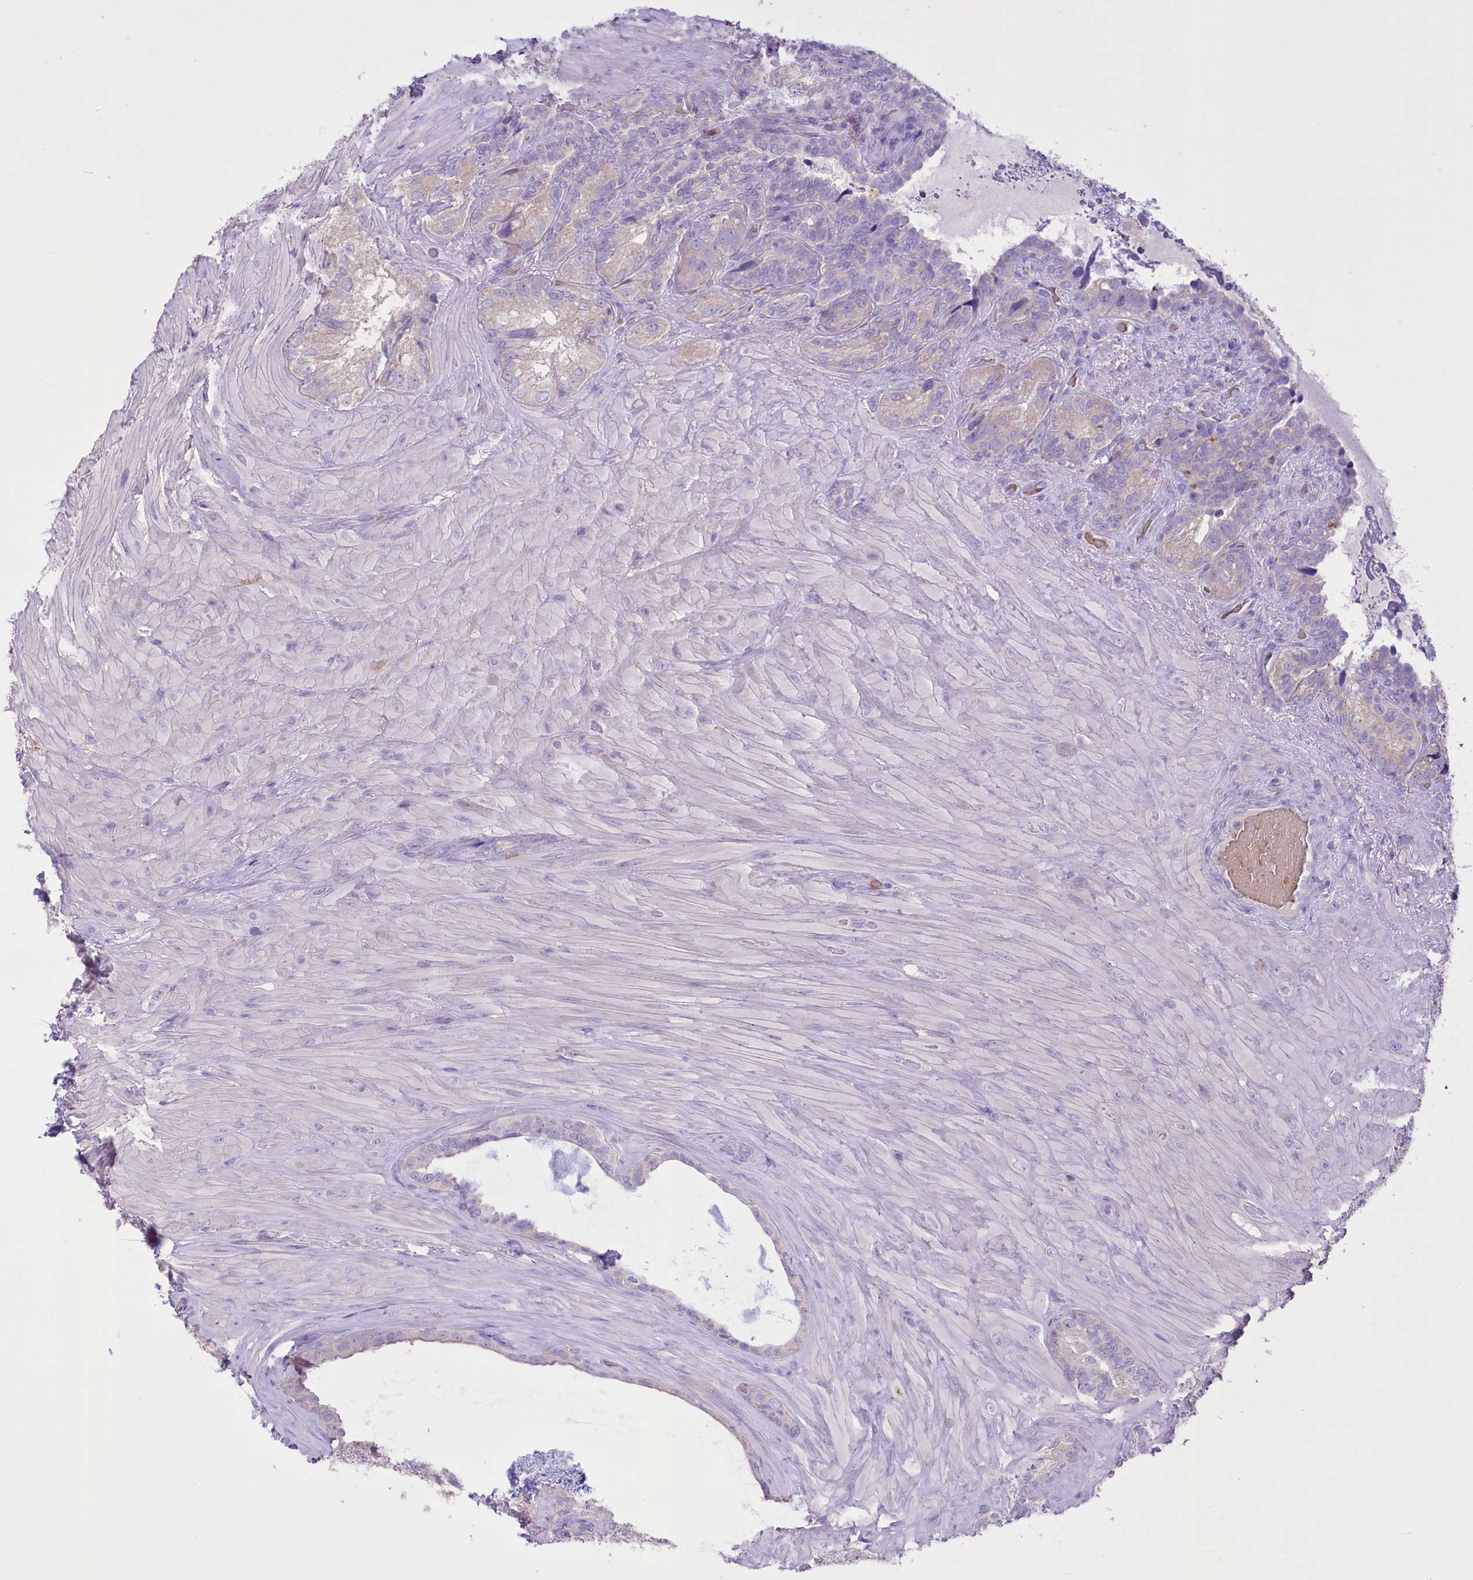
{"staining": {"intensity": "weak", "quantity": "<25%", "location": "cytoplasmic/membranous"}, "tissue": "seminal vesicle", "cell_type": "Glandular cells", "image_type": "normal", "snomed": [{"axis": "morphology", "description": "Normal tissue, NOS"}, {"axis": "topography", "description": "Seminal veicle"}, {"axis": "topography", "description": "Peripheral nerve tissue"}], "caption": "This is an IHC photomicrograph of benign human seminal vesicle. There is no expression in glandular cells.", "gene": "PRSS53", "patient": {"sex": "male", "age": 67}}